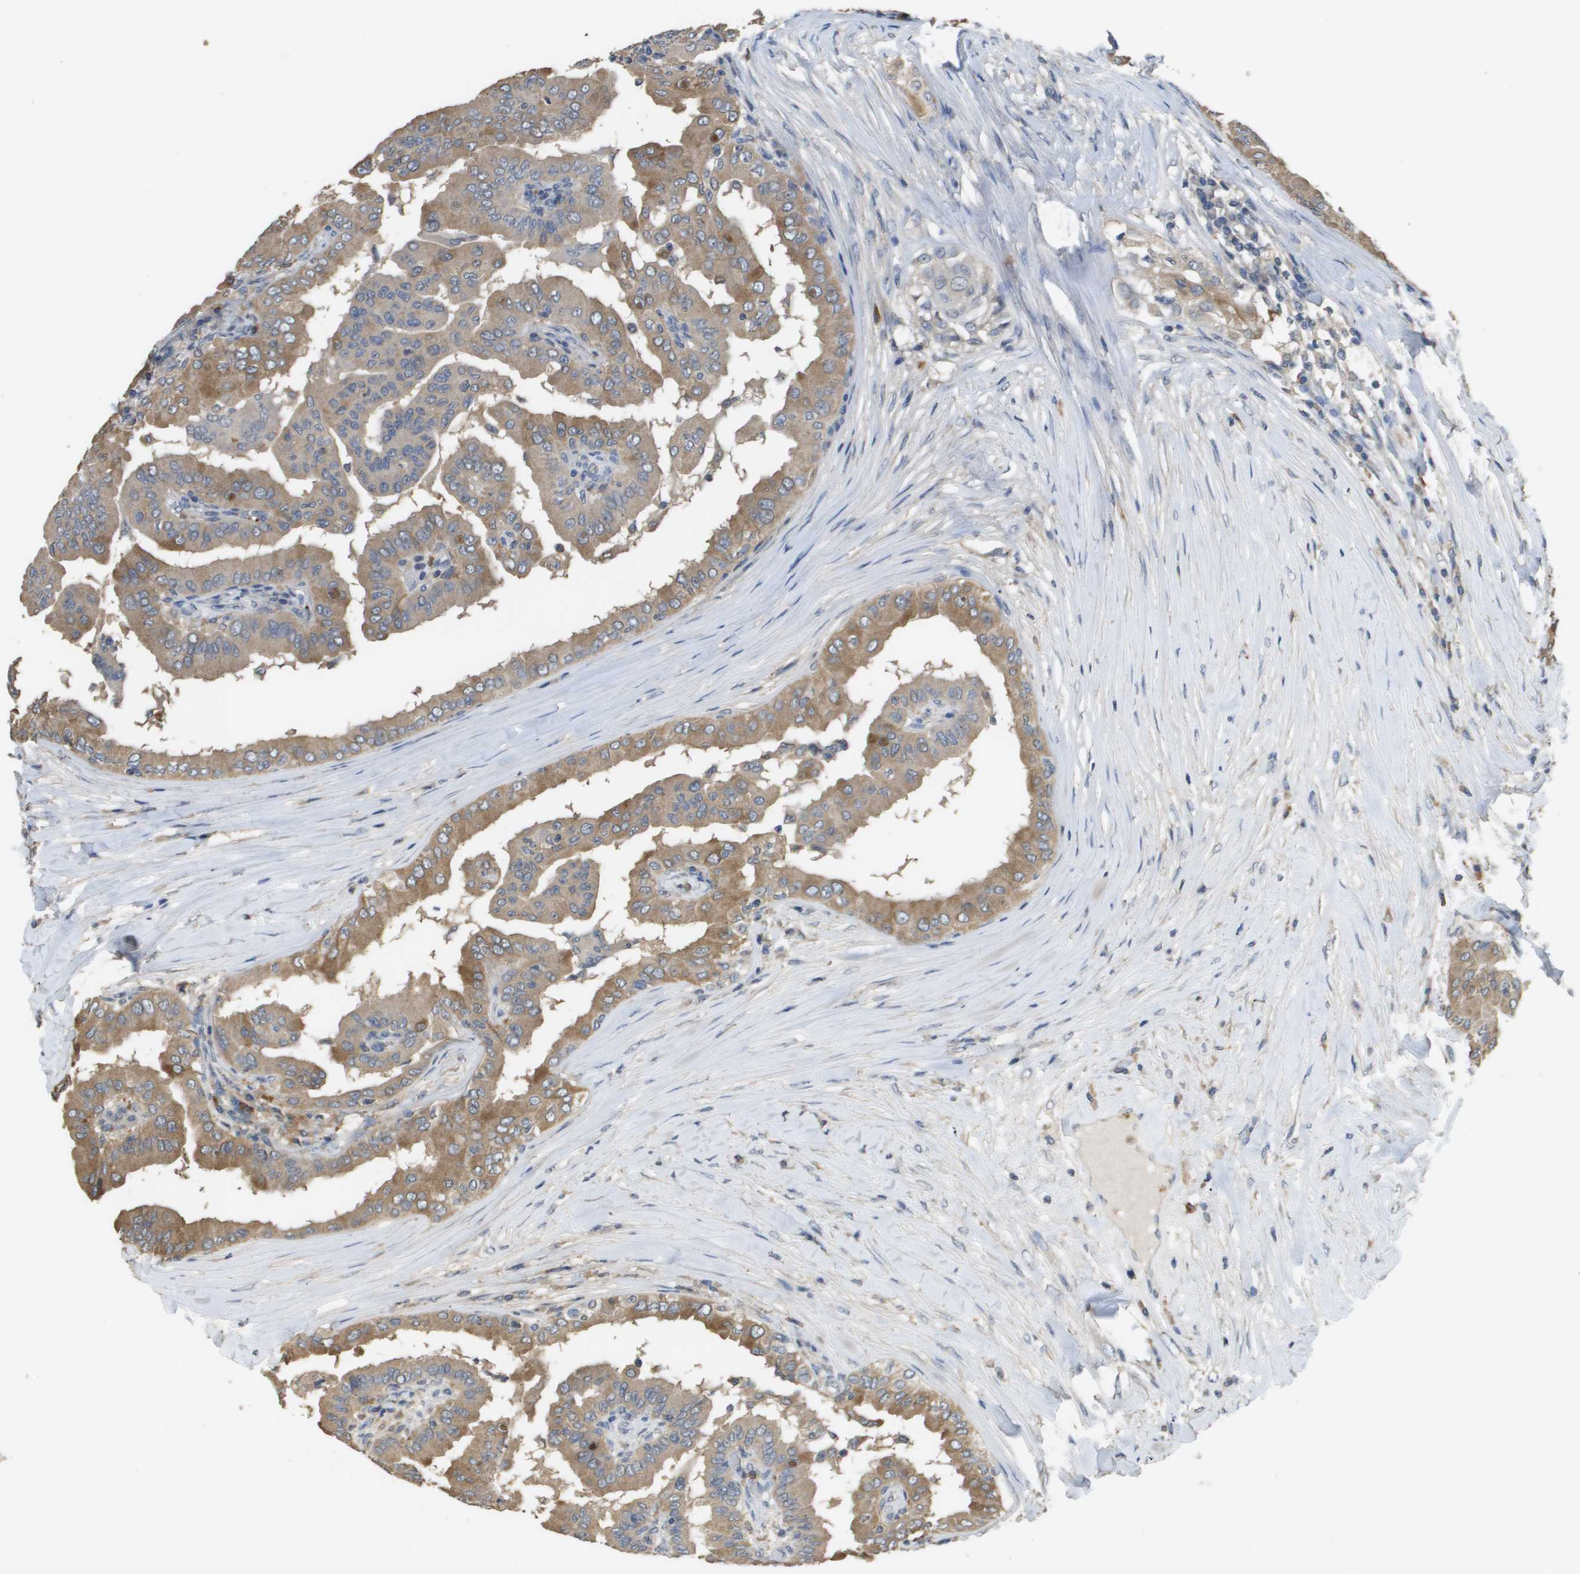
{"staining": {"intensity": "moderate", "quantity": ">75%", "location": "cytoplasmic/membranous"}, "tissue": "thyroid cancer", "cell_type": "Tumor cells", "image_type": "cancer", "snomed": [{"axis": "morphology", "description": "Papillary adenocarcinoma, NOS"}, {"axis": "topography", "description": "Thyroid gland"}], "caption": "An image of human thyroid cancer (papillary adenocarcinoma) stained for a protein exhibits moderate cytoplasmic/membranous brown staining in tumor cells.", "gene": "RAB27B", "patient": {"sex": "male", "age": 33}}